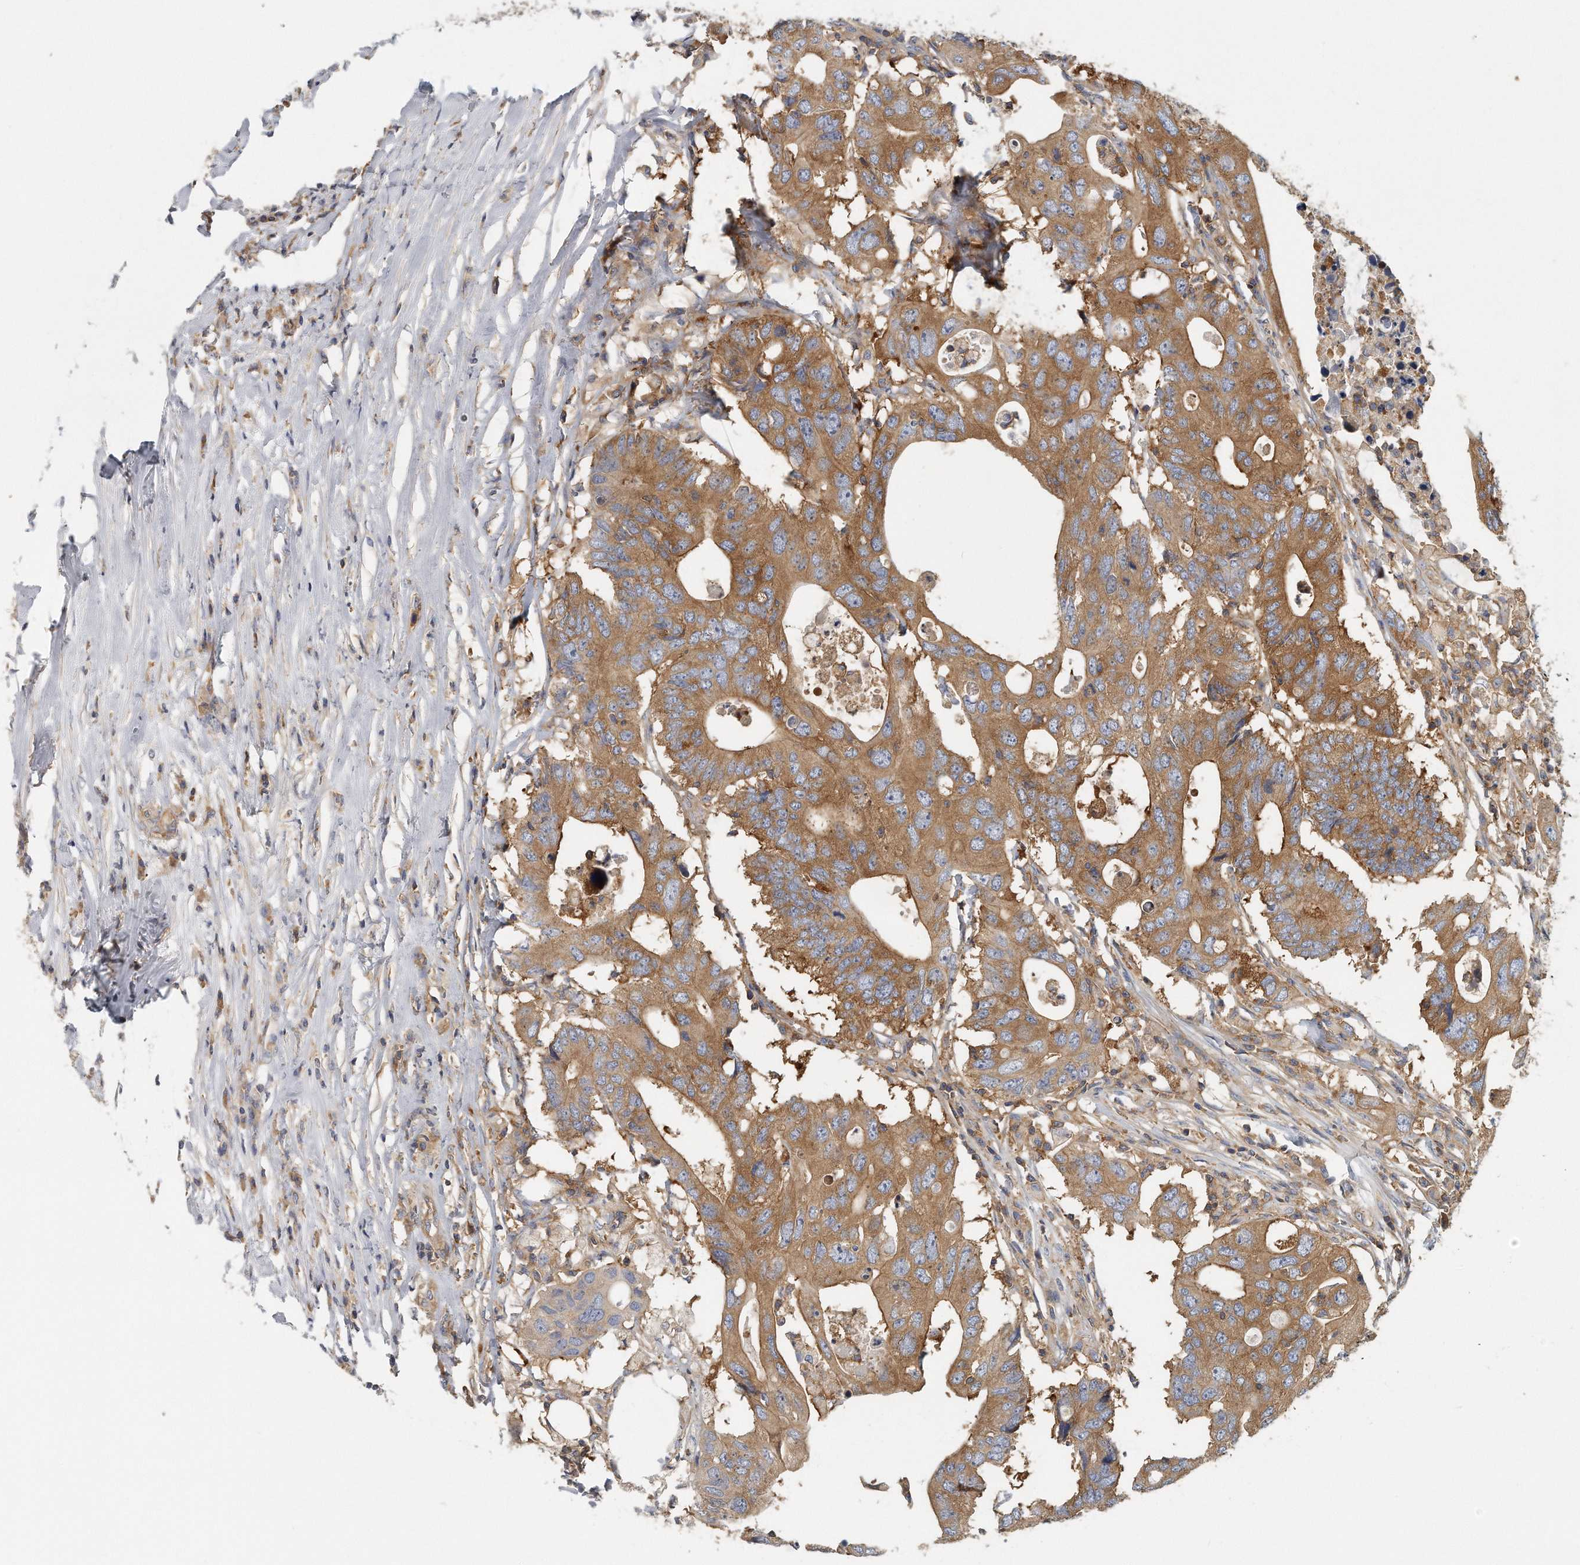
{"staining": {"intensity": "moderate", "quantity": ">75%", "location": "cytoplasmic/membranous"}, "tissue": "colorectal cancer", "cell_type": "Tumor cells", "image_type": "cancer", "snomed": [{"axis": "morphology", "description": "Adenocarcinoma, NOS"}, {"axis": "topography", "description": "Colon"}], "caption": "Human colorectal cancer stained for a protein (brown) exhibits moderate cytoplasmic/membranous positive staining in approximately >75% of tumor cells.", "gene": "EIF3I", "patient": {"sex": "male", "age": 71}}